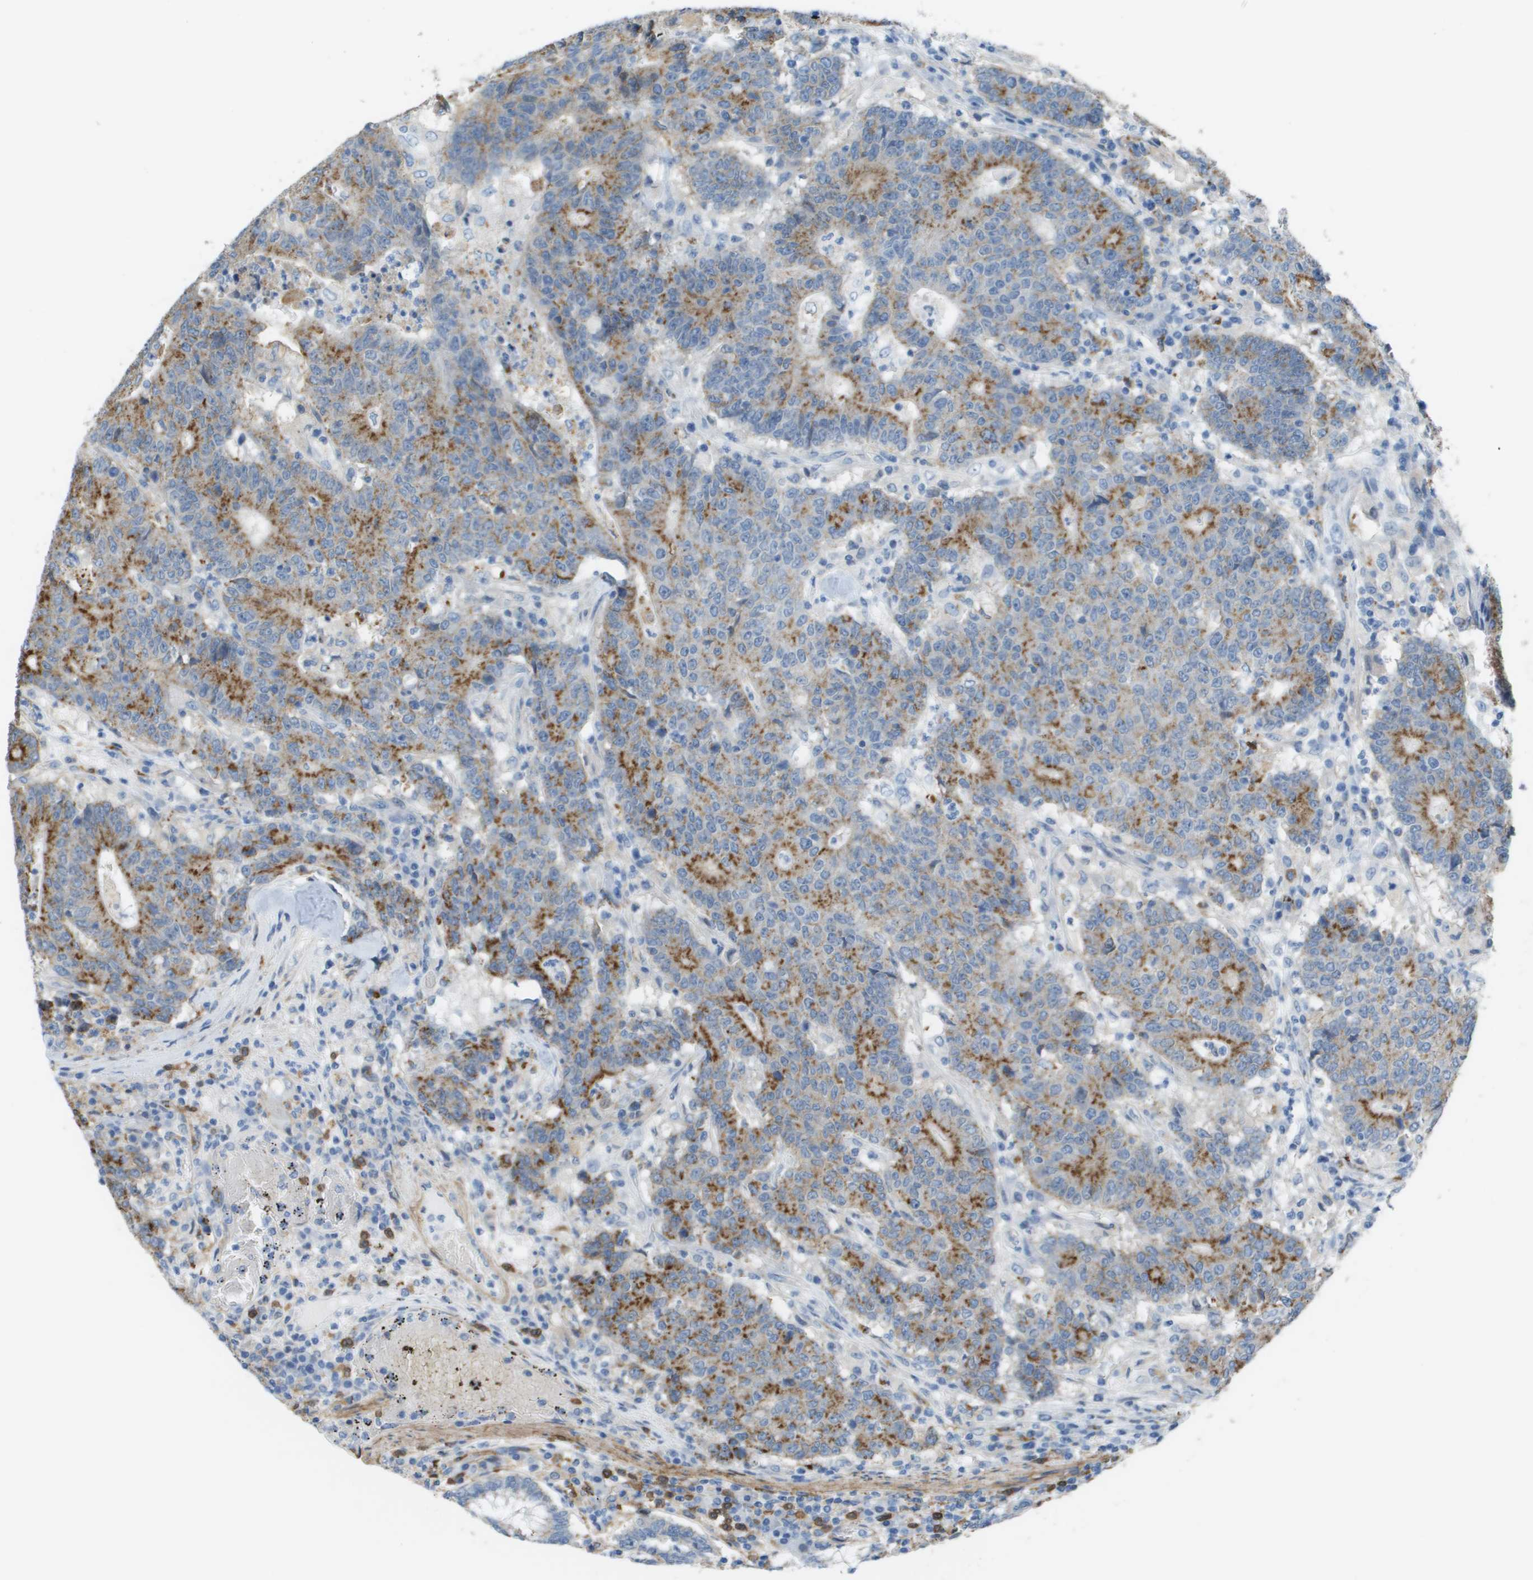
{"staining": {"intensity": "moderate", "quantity": ">75%", "location": "cytoplasmic/membranous"}, "tissue": "colorectal cancer", "cell_type": "Tumor cells", "image_type": "cancer", "snomed": [{"axis": "morphology", "description": "Normal tissue, NOS"}, {"axis": "morphology", "description": "Adenocarcinoma, NOS"}, {"axis": "topography", "description": "Colon"}], "caption": "Human colorectal cancer stained with a brown dye demonstrates moderate cytoplasmic/membranous positive staining in approximately >75% of tumor cells.", "gene": "ZBTB43", "patient": {"sex": "female", "age": 75}}